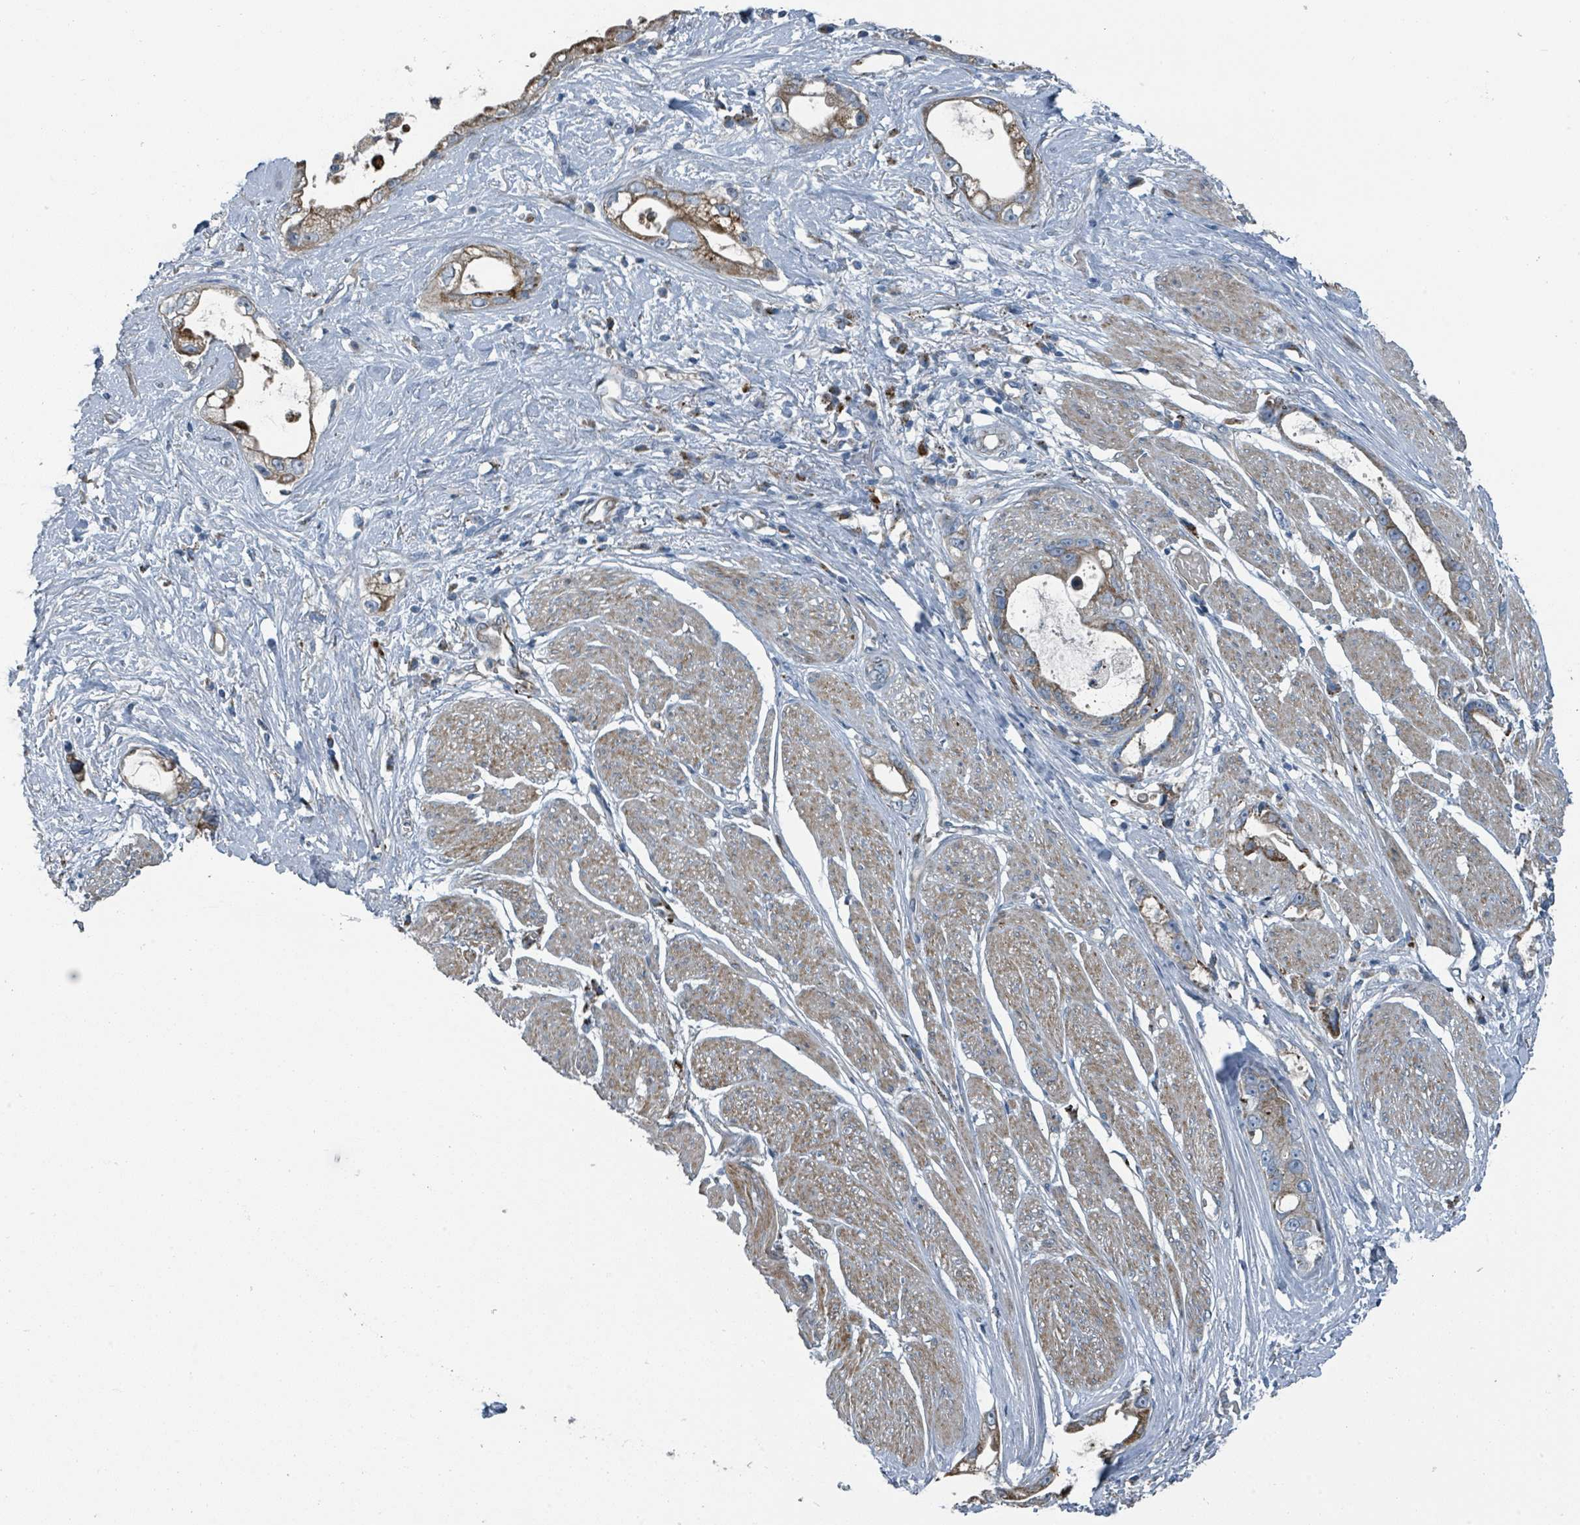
{"staining": {"intensity": "moderate", "quantity": ">75%", "location": "cytoplasmic/membranous"}, "tissue": "stomach cancer", "cell_type": "Tumor cells", "image_type": "cancer", "snomed": [{"axis": "morphology", "description": "Adenocarcinoma, NOS"}, {"axis": "topography", "description": "Stomach"}], "caption": "There is medium levels of moderate cytoplasmic/membranous staining in tumor cells of stomach adenocarcinoma, as demonstrated by immunohistochemical staining (brown color).", "gene": "DIPK2A", "patient": {"sex": "male", "age": 55}}